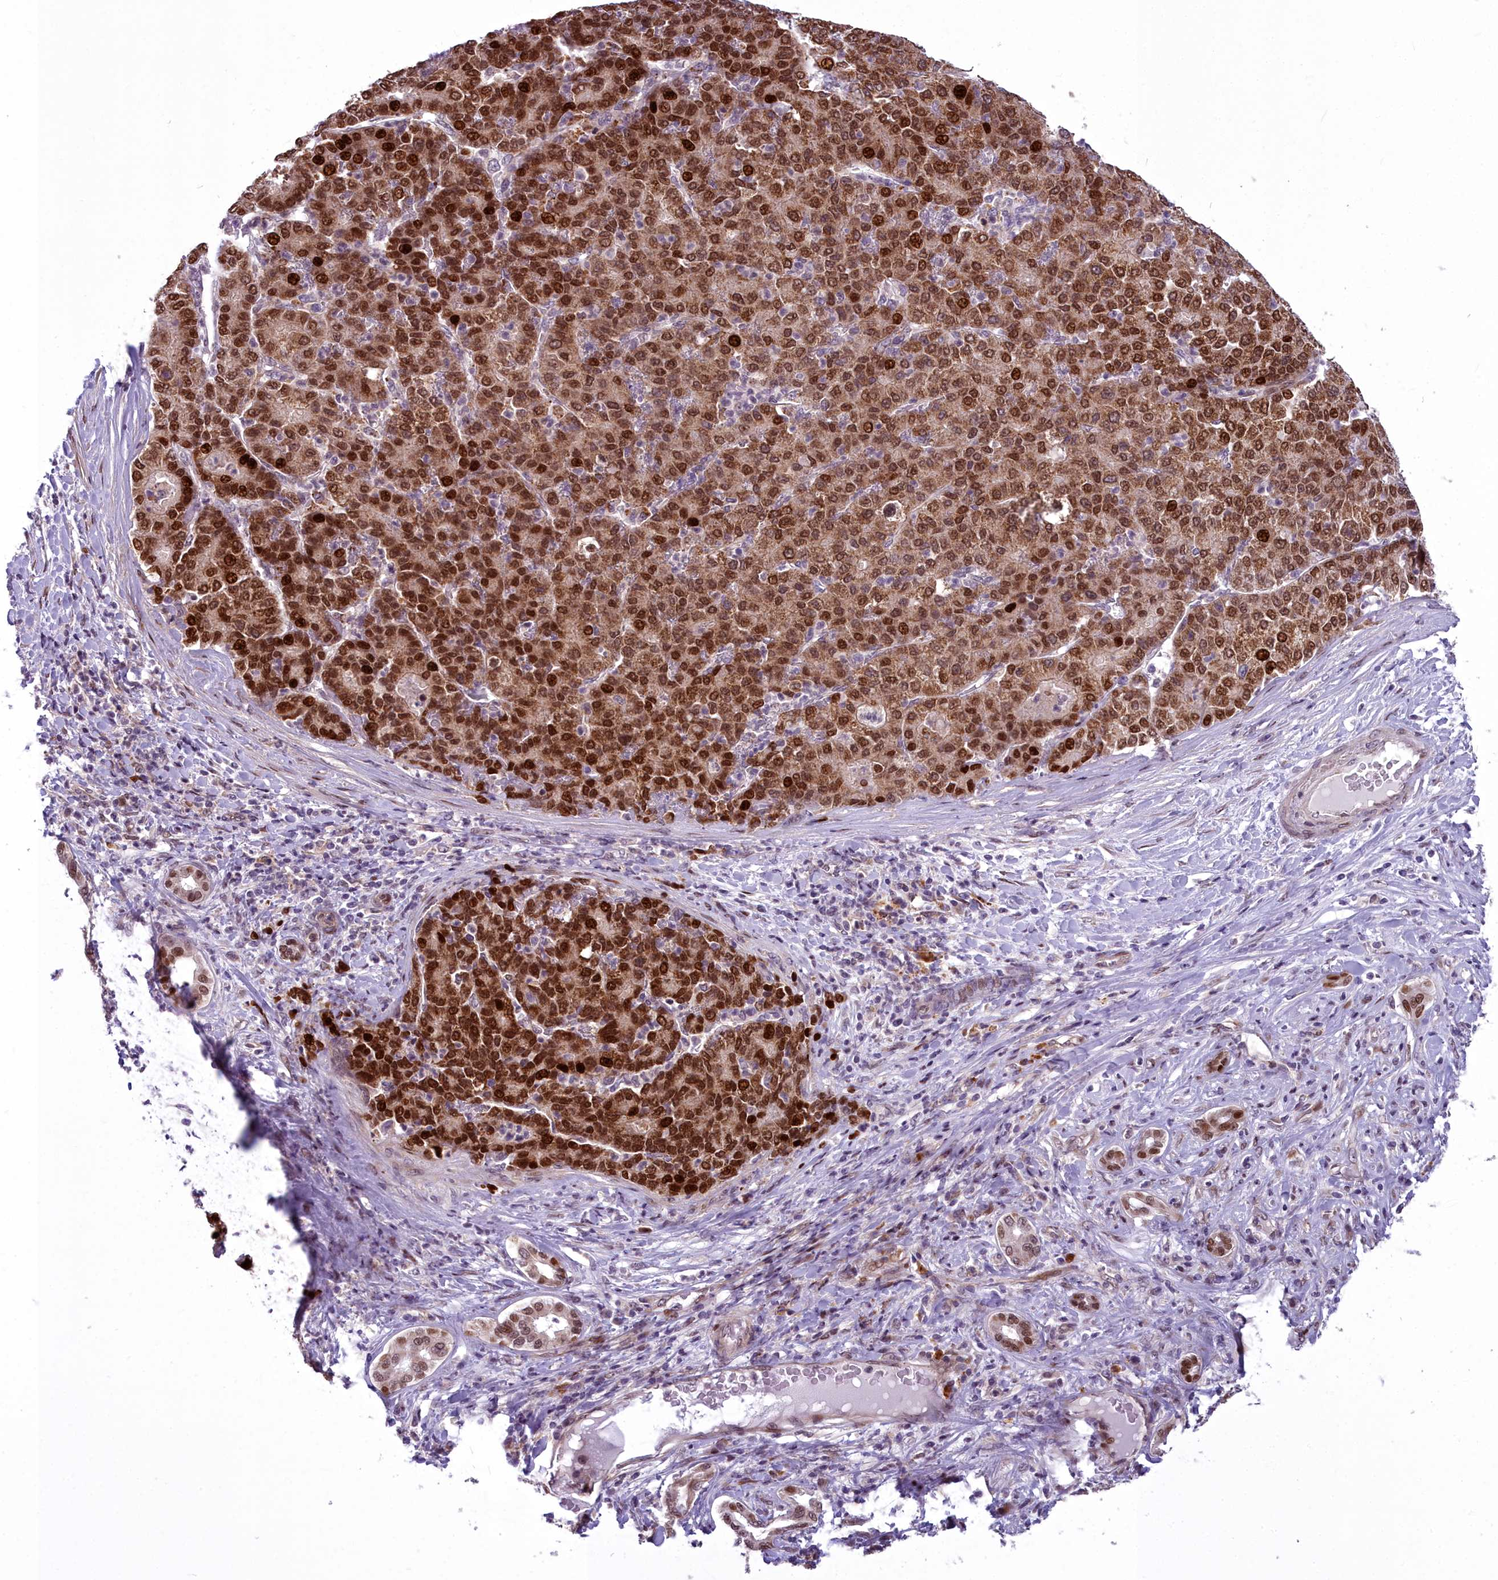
{"staining": {"intensity": "strong", "quantity": ">75%", "location": "cytoplasmic/membranous,nuclear"}, "tissue": "liver cancer", "cell_type": "Tumor cells", "image_type": "cancer", "snomed": [{"axis": "morphology", "description": "Carcinoma, Hepatocellular, NOS"}, {"axis": "topography", "description": "Liver"}], "caption": "Brown immunohistochemical staining in human liver hepatocellular carcinoma reveals strong cytoplasmic/membranous and nuclear expression in about >75% of tumor cells.", "gene": "AP1M1", "patient": {"sex": "male", "age": 65}}